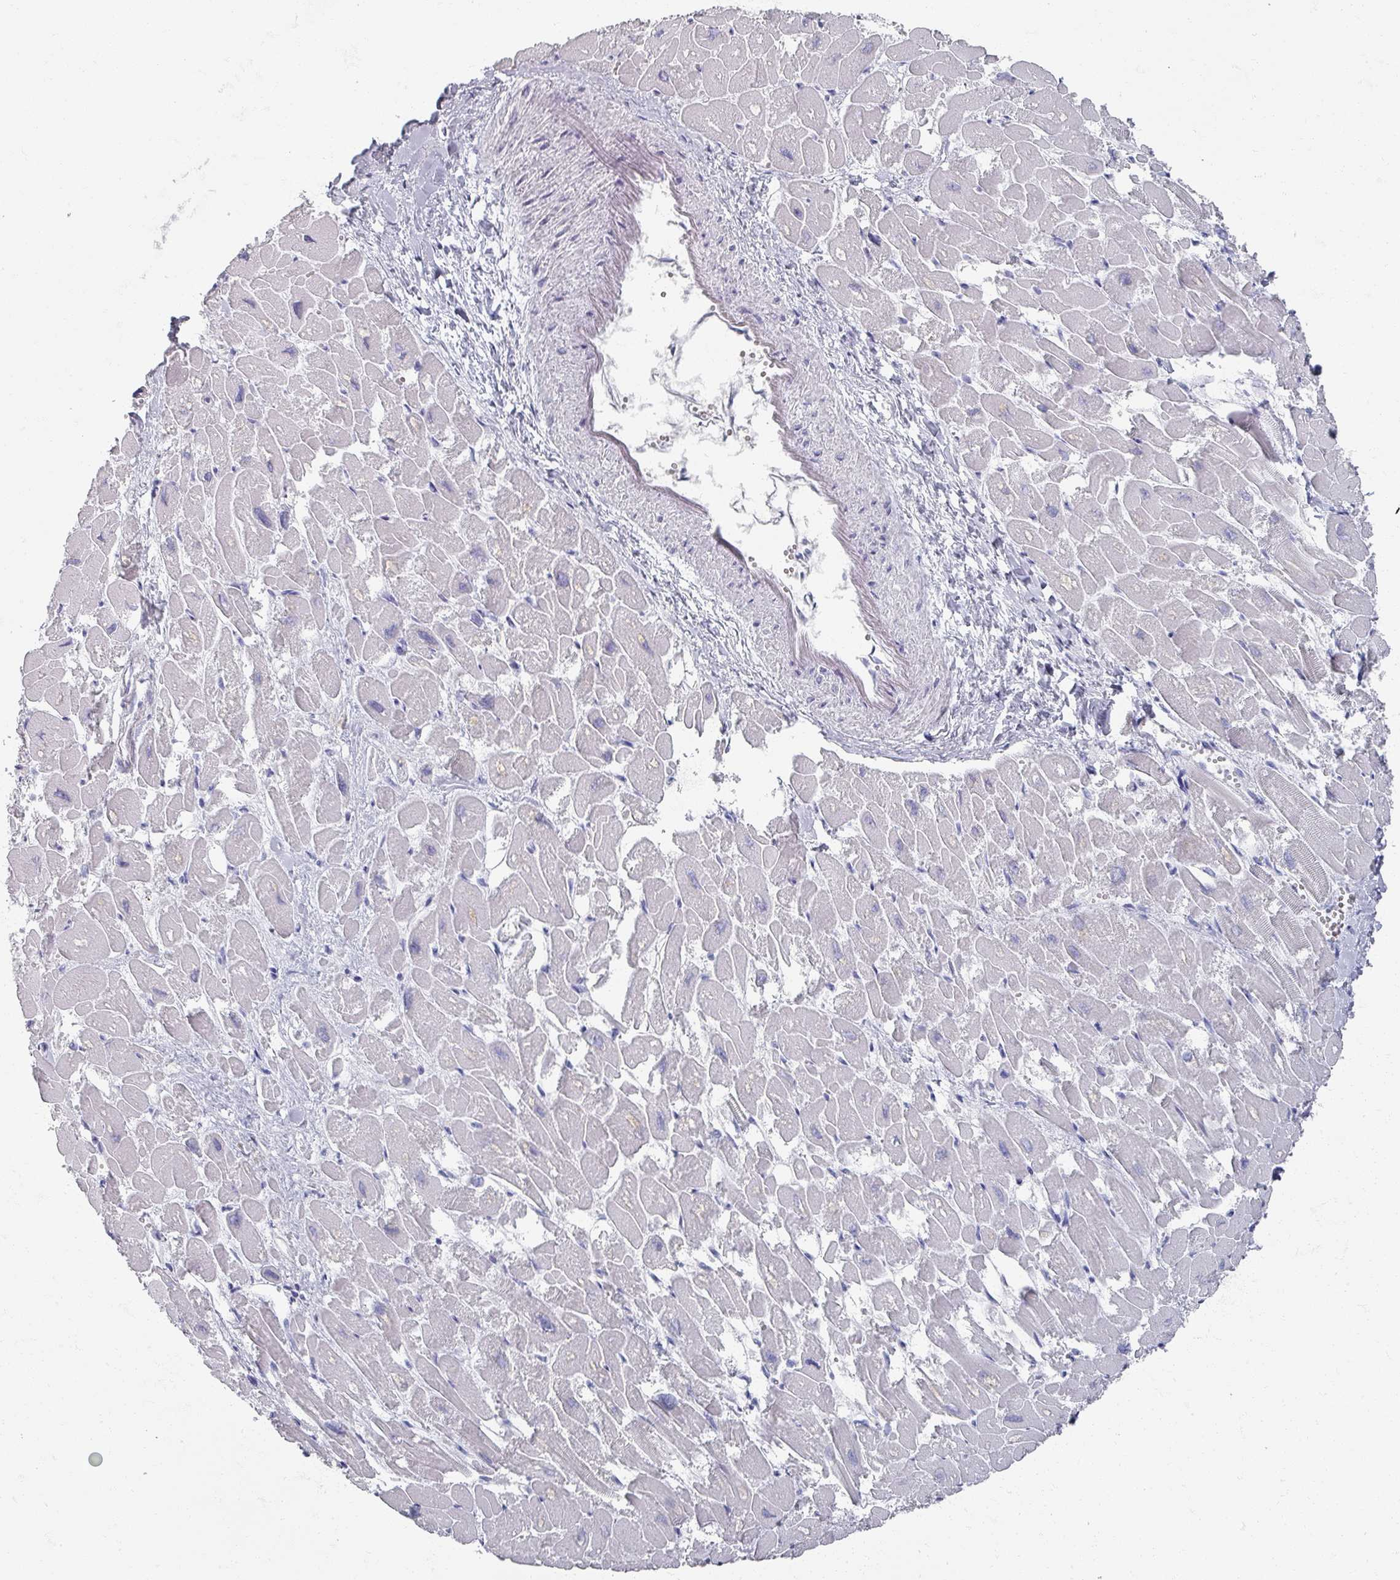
{"staining": {"intensity": "negative", "quantity": "none", "location": "none"}, "tissue": "heart muscle", "cell_type": "Cardiomyocytes", "image_type": "normal", "snomed": [{"axis": "morphology", "description": "Normal tissue, NOS"}, {"axis": "topography", "description": "Heart"}], "caption": "Immunohistochemistry photomicrograph of normal human heart muscle stained for a protein (brown), which demonstrates no positivity in cardiomyocytes.", "gene": "OMG", "patient": {"sex": "male", "age": 54}}